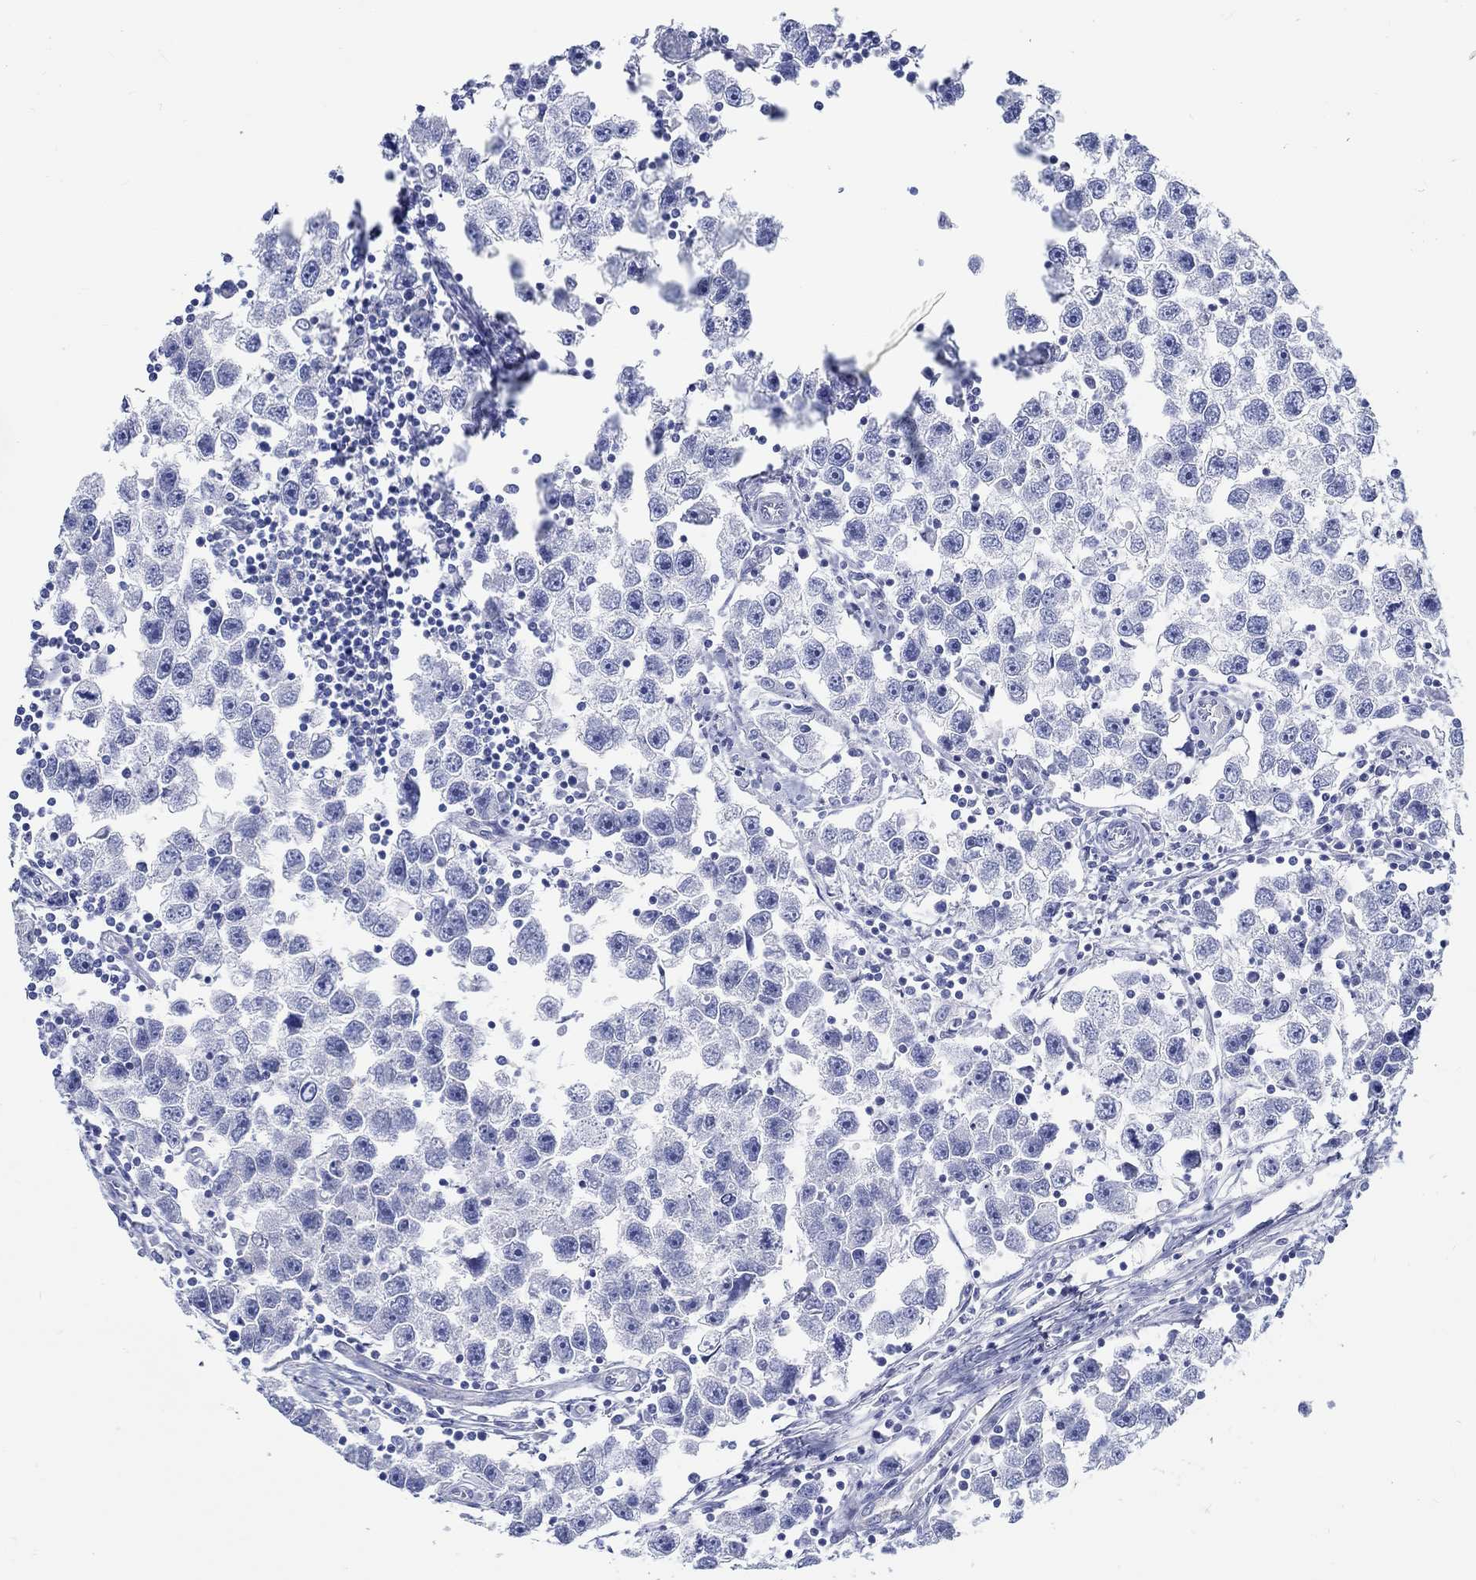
{"staining": {"intensity": "negative", "quantity": "none", "location": "none"}, "tissue": "testis cancer", "cell_type": "Tumor cells", "image_type": "cancer", "snomed": [{"axis": "morphology", "description": "Seminoma, NOS"}, {"axis": "topography", "description": "Testis"}], "caption": "A photomicrograph of testis cancer (seminoma) stained for a protein shows no brown staining in tumor cells.", "gene": "RD3L", "patient": {"sex": "male", "age": 30}}